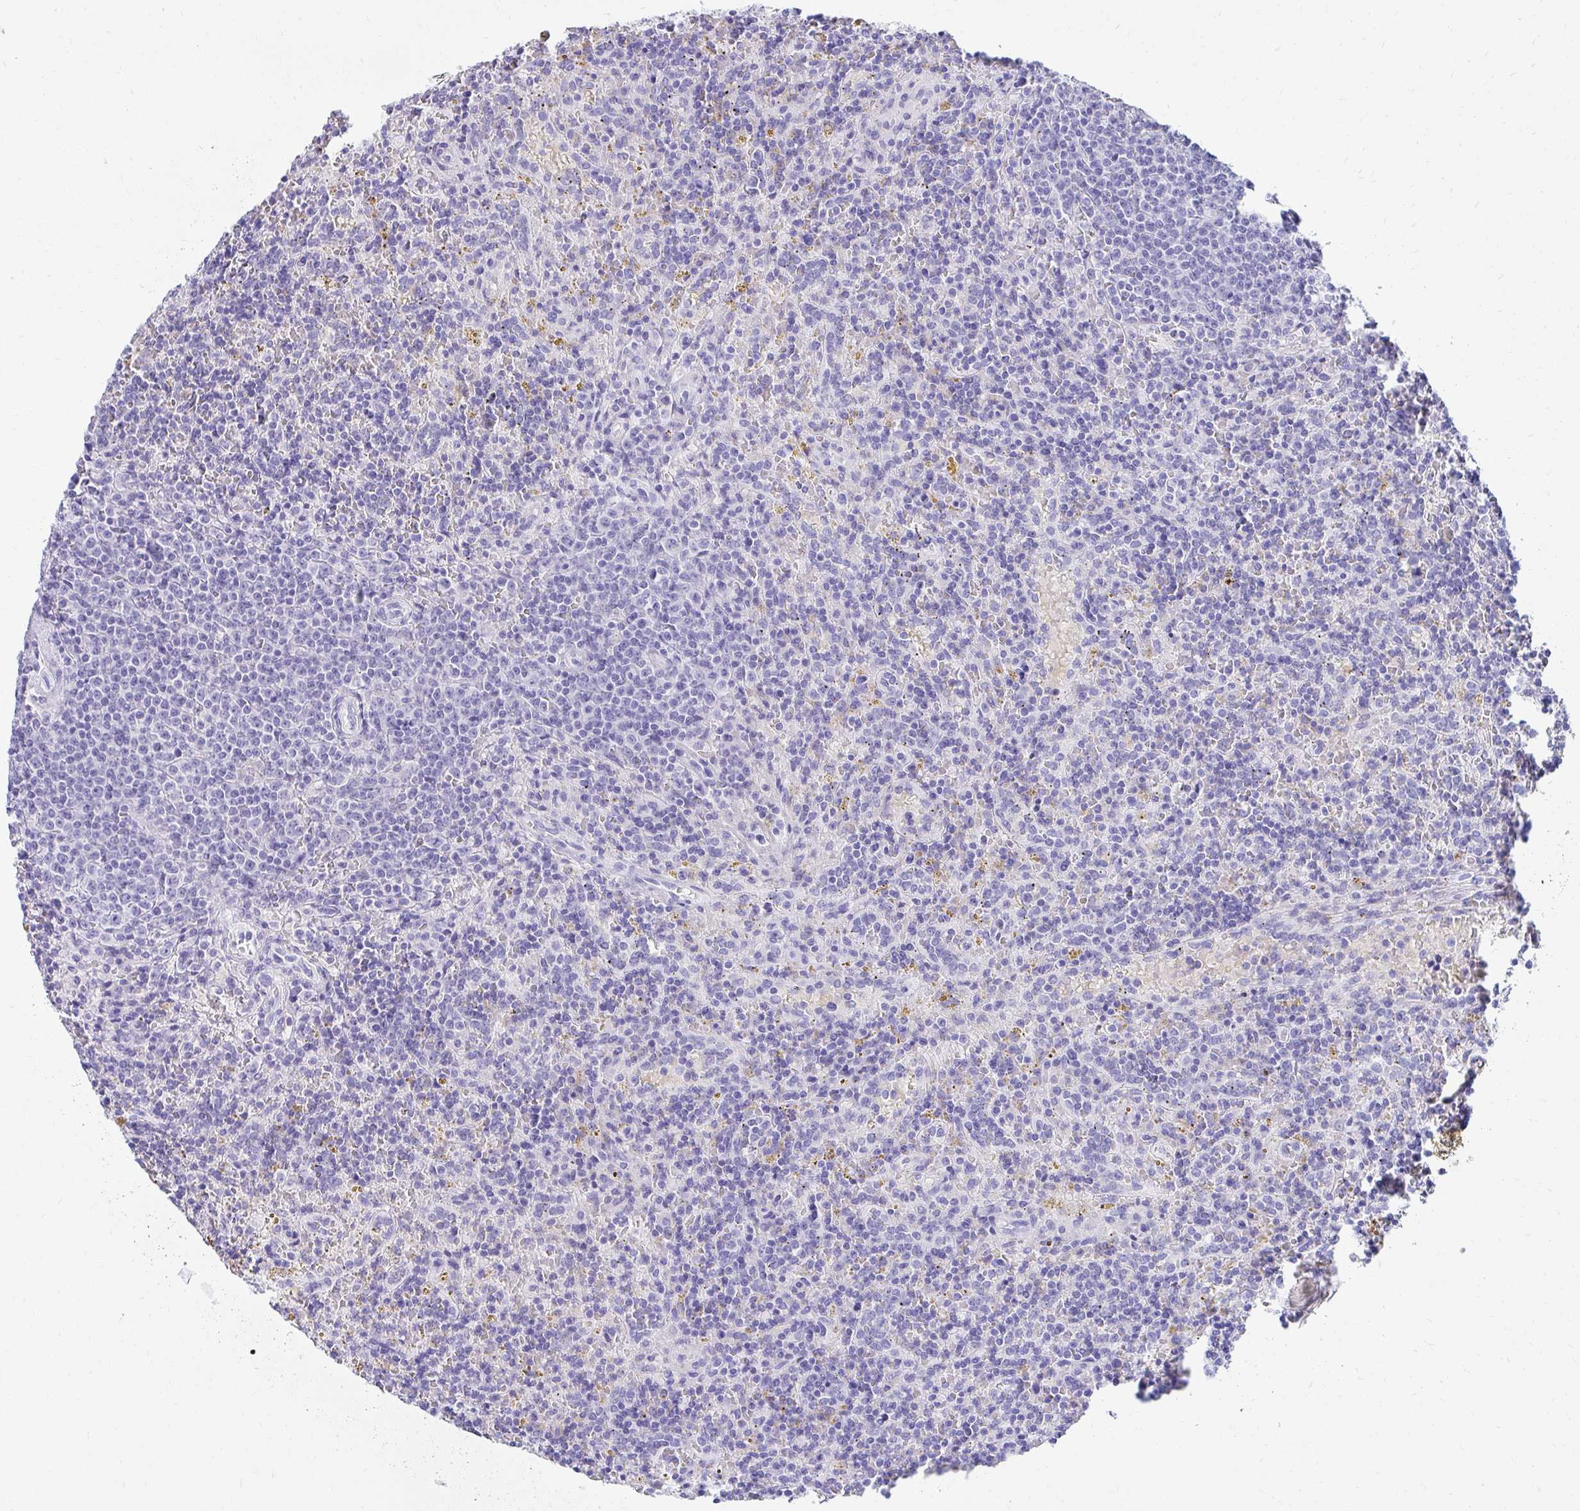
{"staining": {"intensity": "negative", "quantity": "none", "location": "none"}, "tissue": "lymphoma", "cell_type": "Tumor cells", "image_type": "cancer", "snomed": [{"axis": "morphology", "description": "Malignant lymphoma, non-Hodgkin's type, Low grade"}, {"axis": "topography", "description": "Spleen"}], "caption": "DAB (3,3'-diaminobenzidine) immunohistochemical staining of lymphoma reveals no significant expression in tumor cells.", "gene": "SEC14L3", "patient": {"sex": "male", "age": 67}}